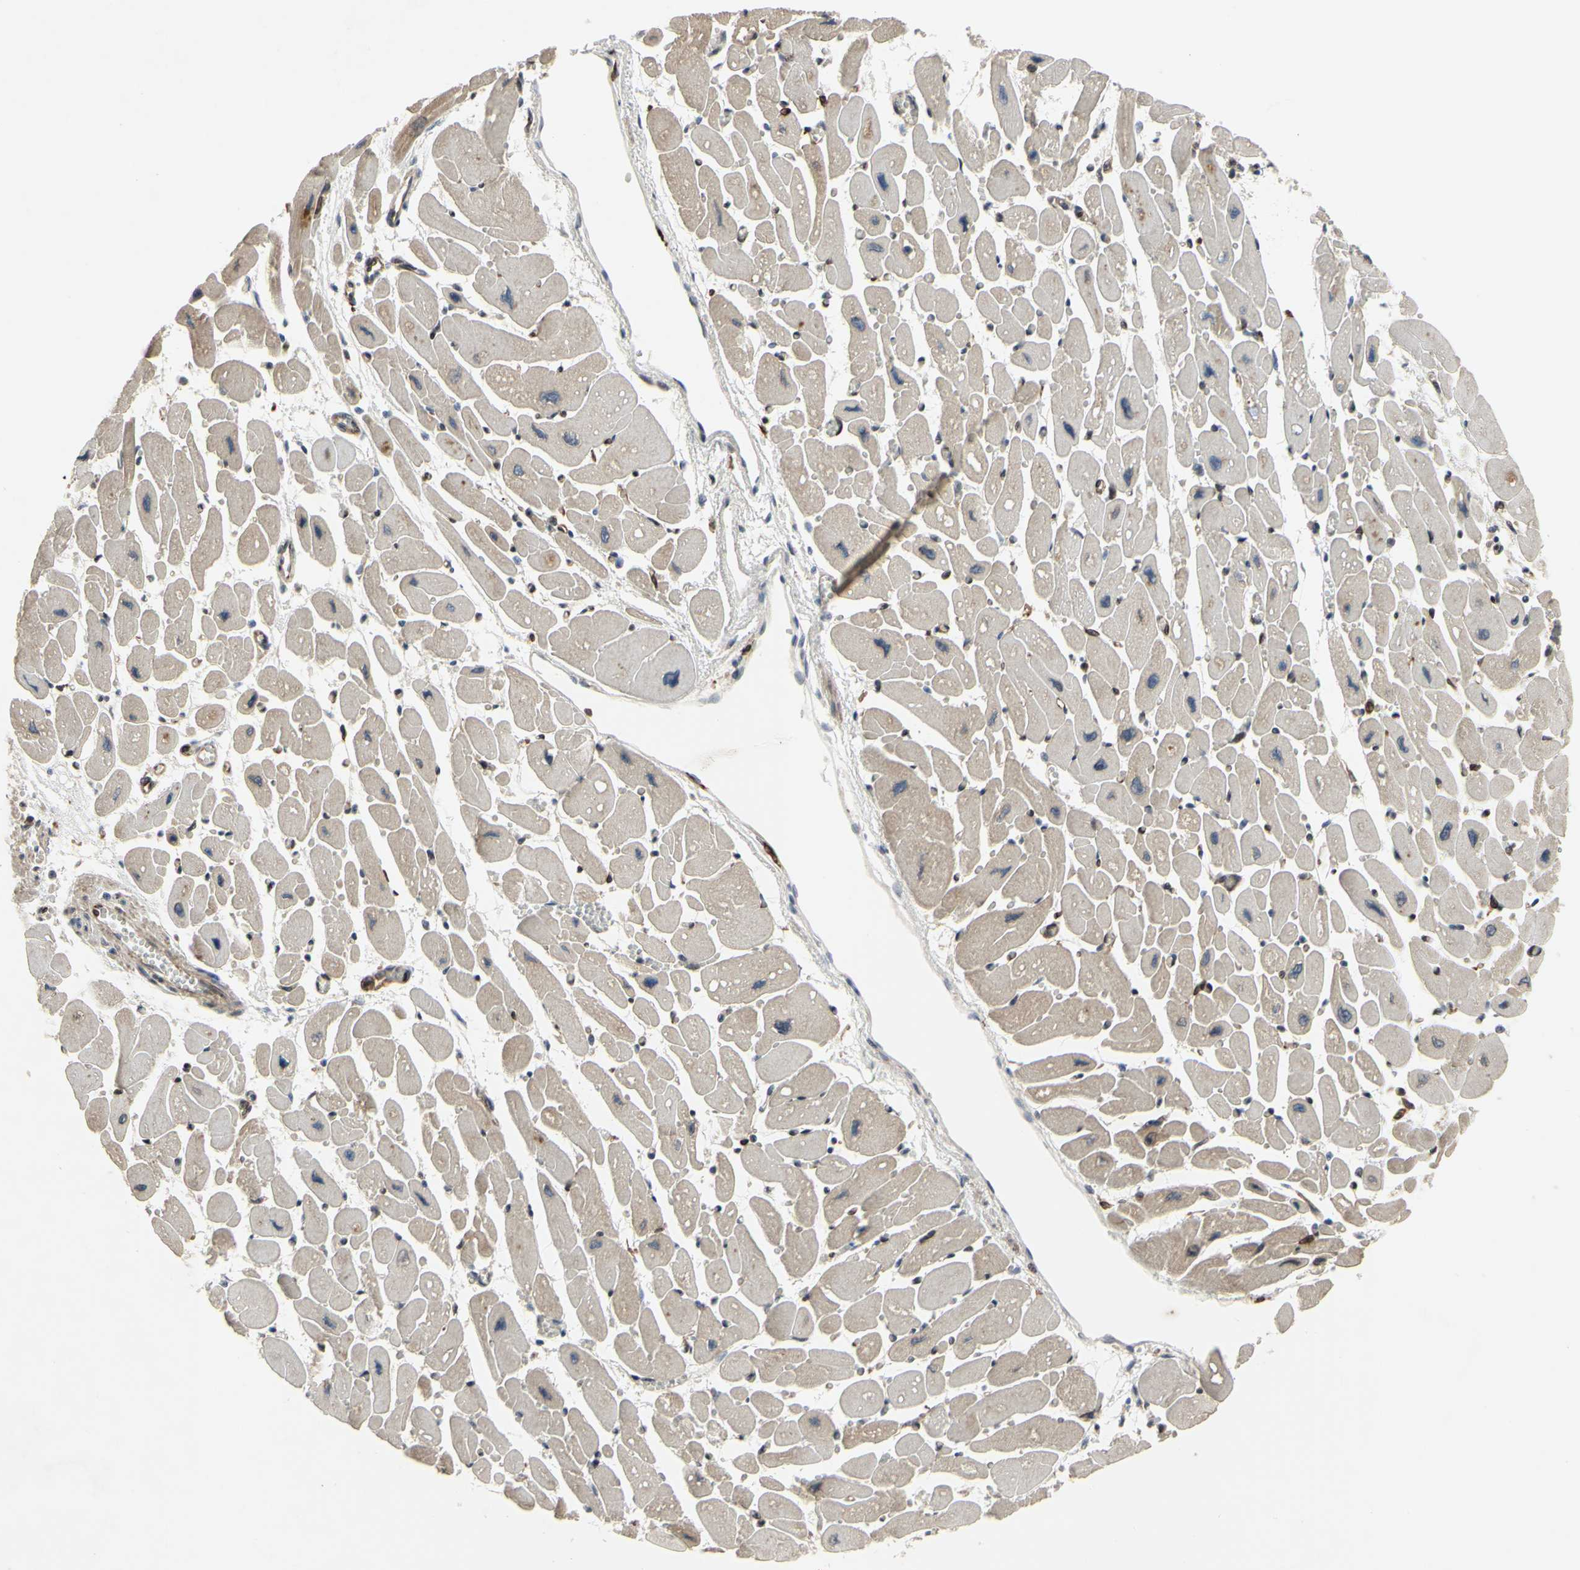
{"staining": {"intensity": "negative", "quantity": "none", "location": "none"}, "tissue": "heart muscle", "cell_type": "Cardiomyocytes", "image_type": "normal", "snomed": [{"axis": "morphology", "description": "Normal tissue, NOS"}, {"axis": "topography", "description": "Heart"}], "caption": "Immunohistochemistry image of benign human heart muscle stained for a protein (brown), which demonstrates no positivity in cardiomyocytes.", "gene": "PLXNA2", "patient": {"sex": "female", "age": 54}}